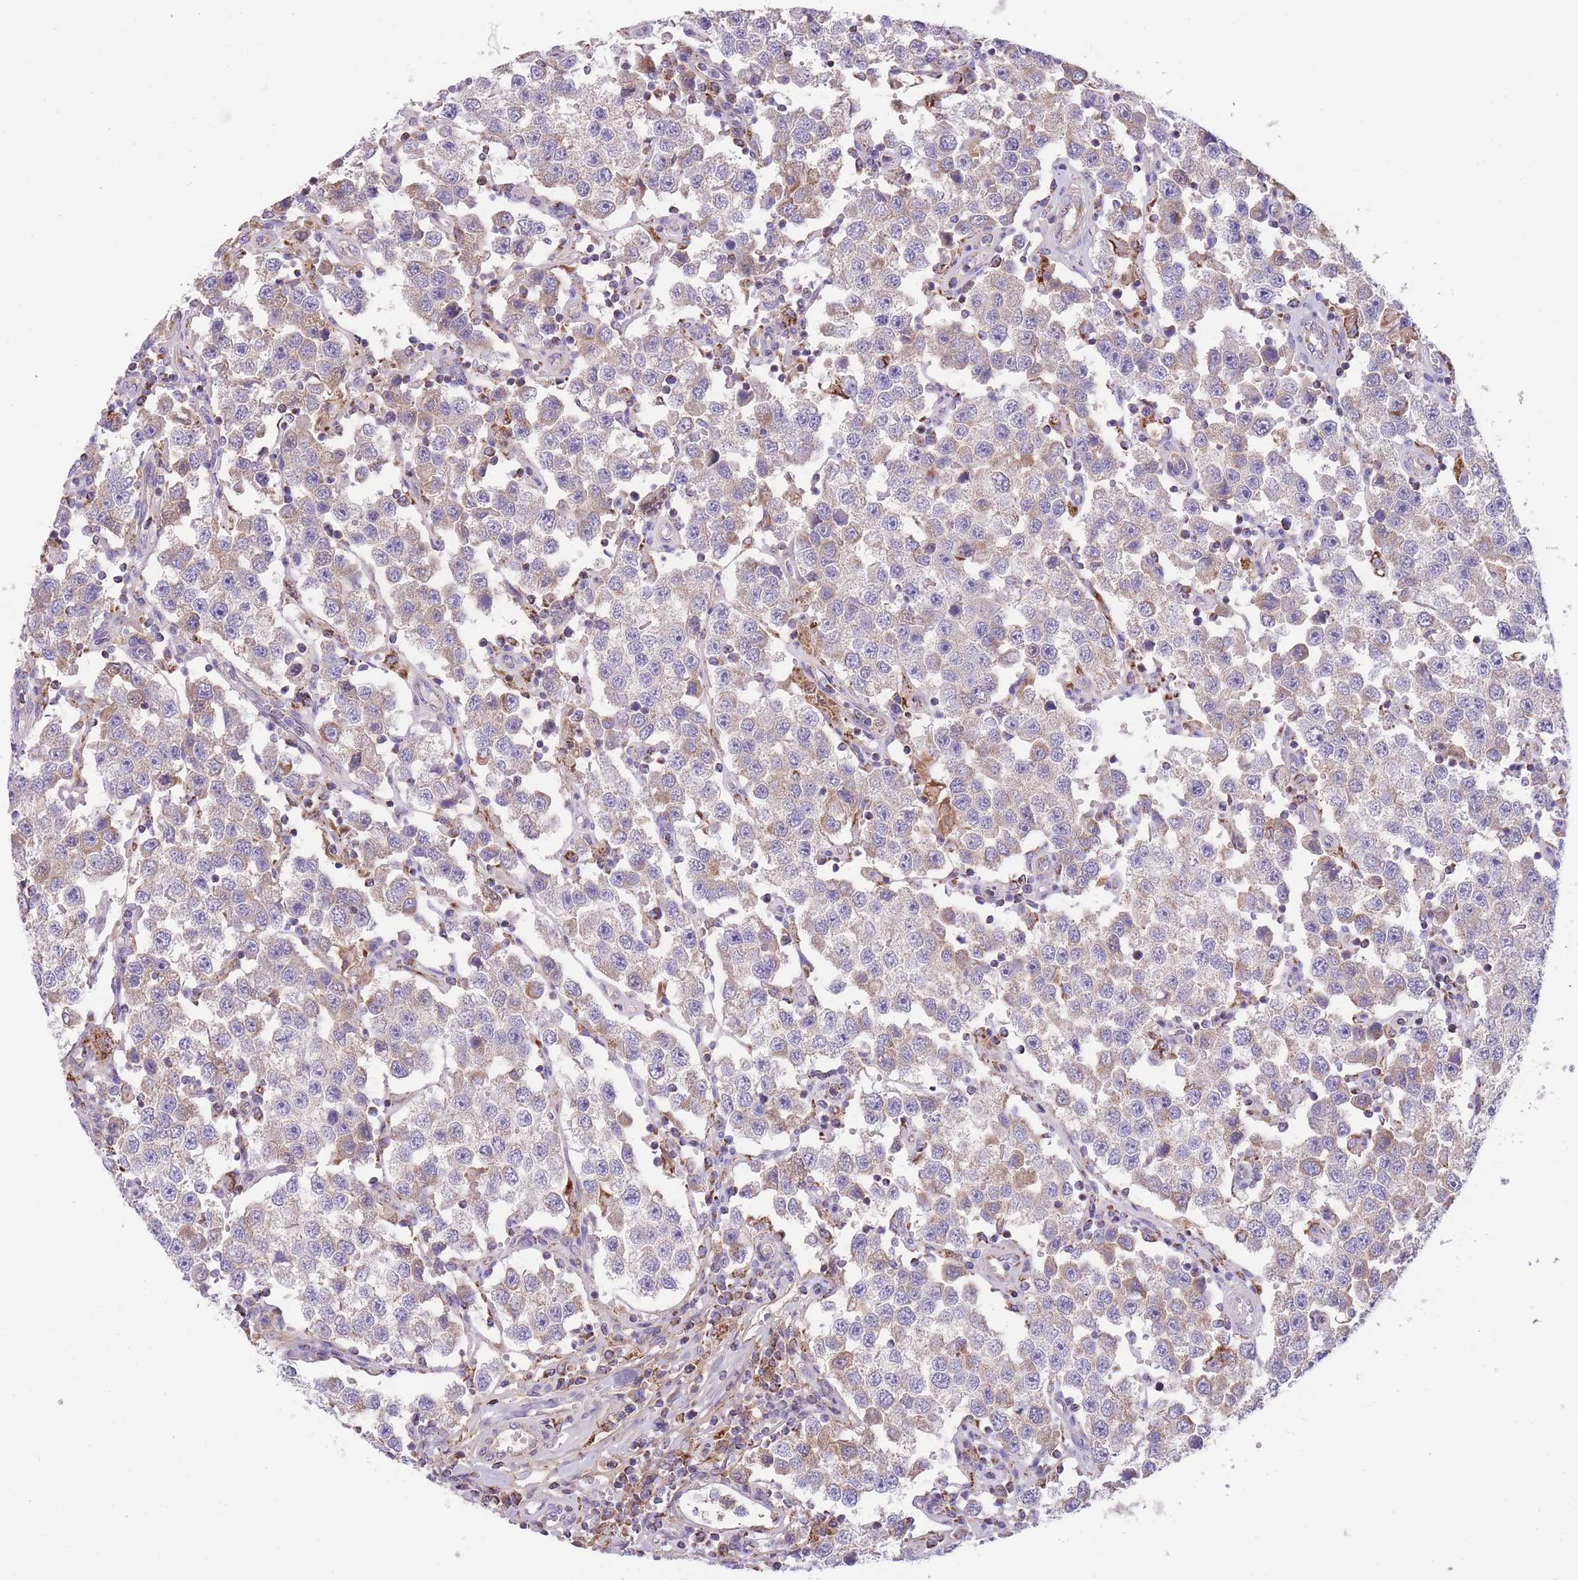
{"staining": {"intensity": "negative", "quantity": "none", "location": "none"}, "tissue": "testis cancer", "cell_type": "Tumor cells", "image_type": "cancer", "snomed": [{"axis": "morphology", "description": "Seminoma, NOS"}, {"axis": "topography", "description": "Testis"}], "caption": "Immunohistochemistry (IHC) image of neoplastic tissue: seminoma (testis) stained with DAB exhibits no significant protein staining in tumor cells.", "gene": "ST3GAL3", "patient": {"sex": "male", "age": 37}}